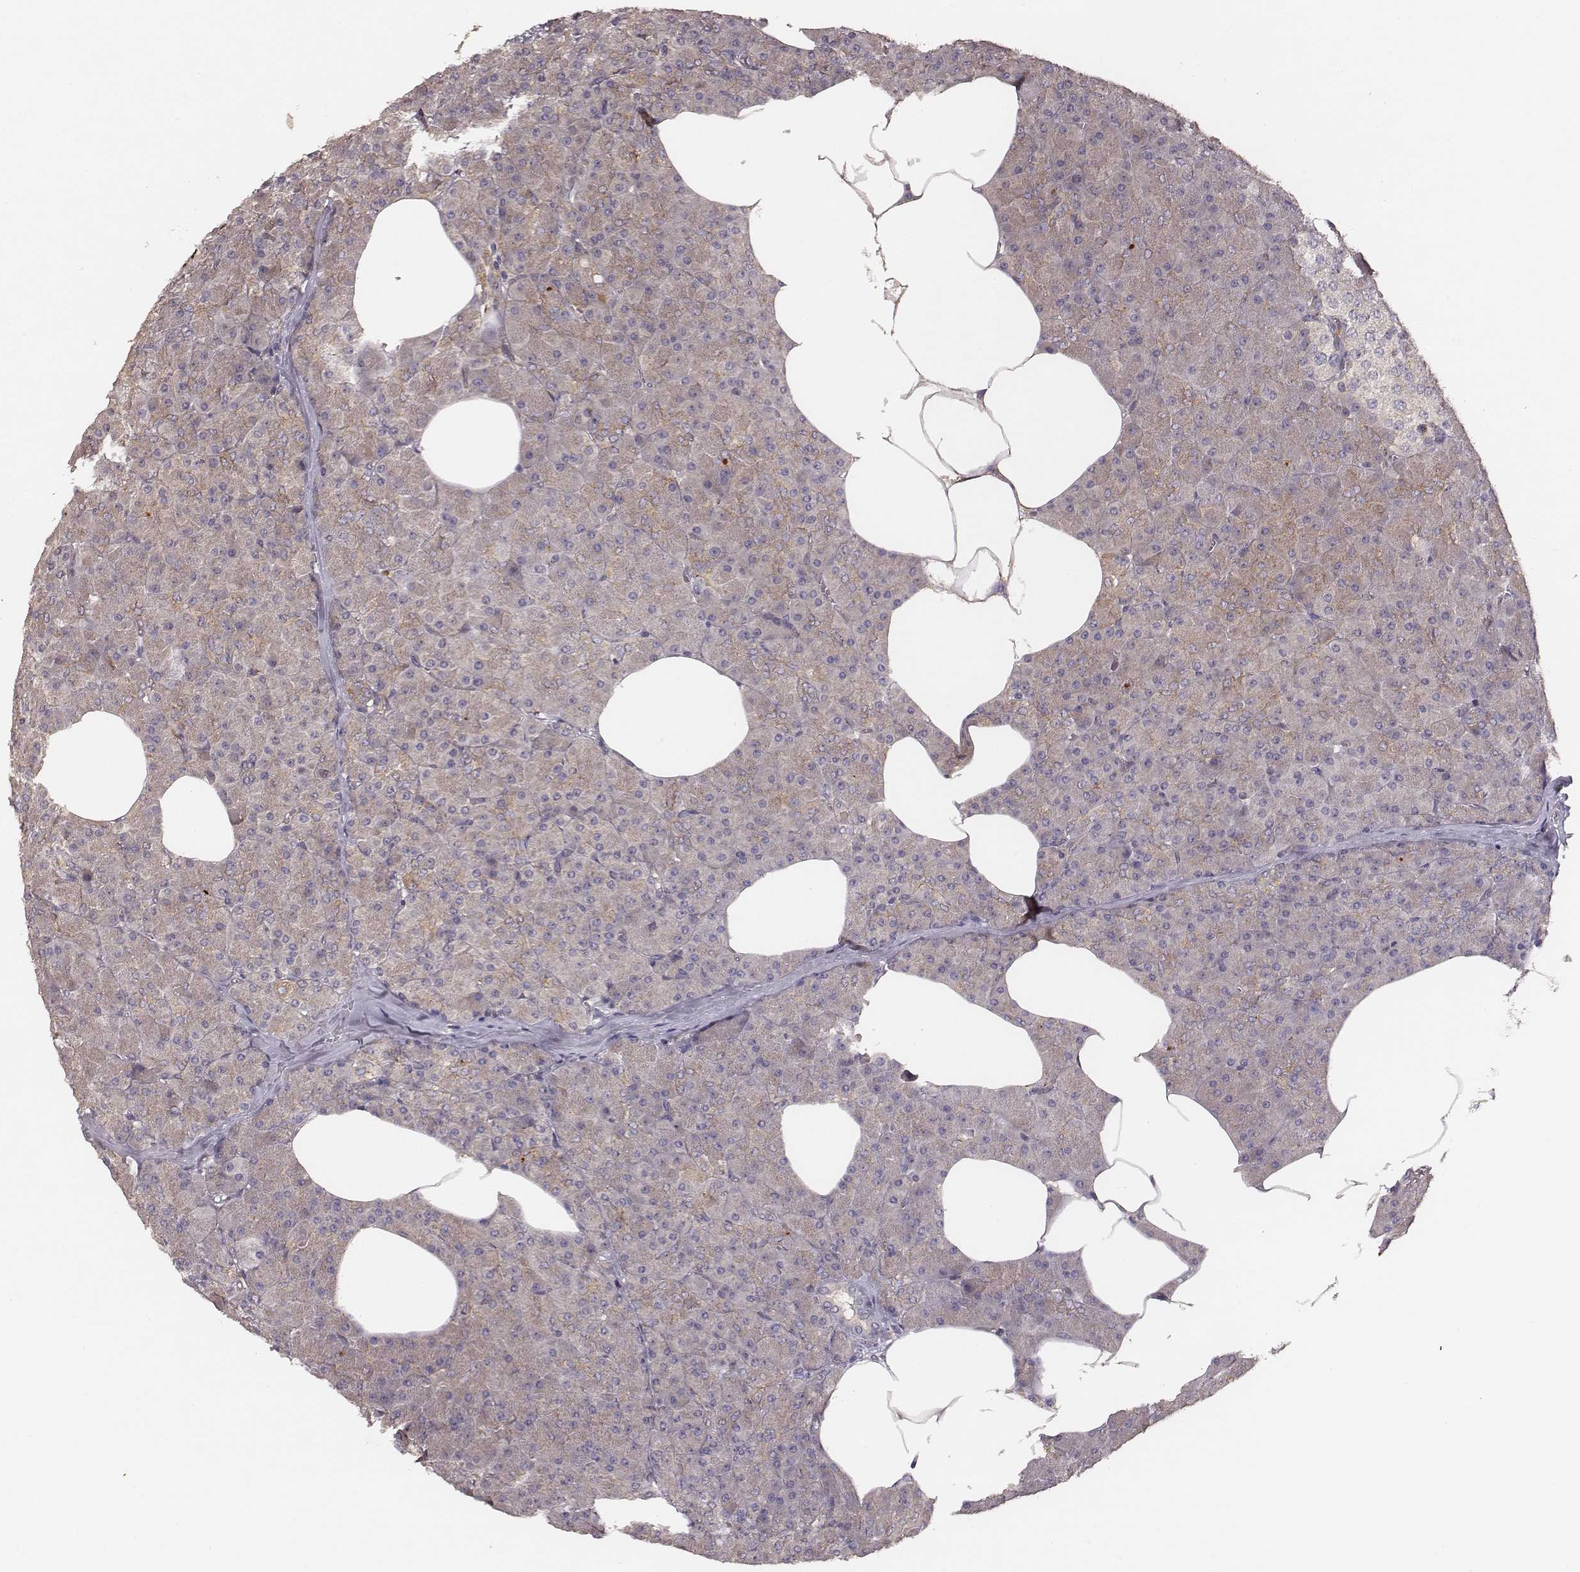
{"staining": {"intensity": "weak", "quantity": "<25%", "location": "cytoplasmic/membranous"}, "tissue": "pancreas", "cell_type": "Exocrine glandular cells", "image_type": "normal", "snomed": [{"axis": "morphology", "description": "Normal tissue, NOS"}, {"axis": "topography", "description": "Pancreas"}], "caption": "This histopathology image is of benign pancreas stained with IHC to label a protein in brown with the nuclei are counter-stained blue. There is no positivity in exocrine glandular cells. Brightfield microscopy of immunohistochemistry (IHC) stained with DAB (brown) and hematoxylin (blue), captured at high magnification.", "gene": "VPS26A", "patient": {"sex": "female", "age": 45}}